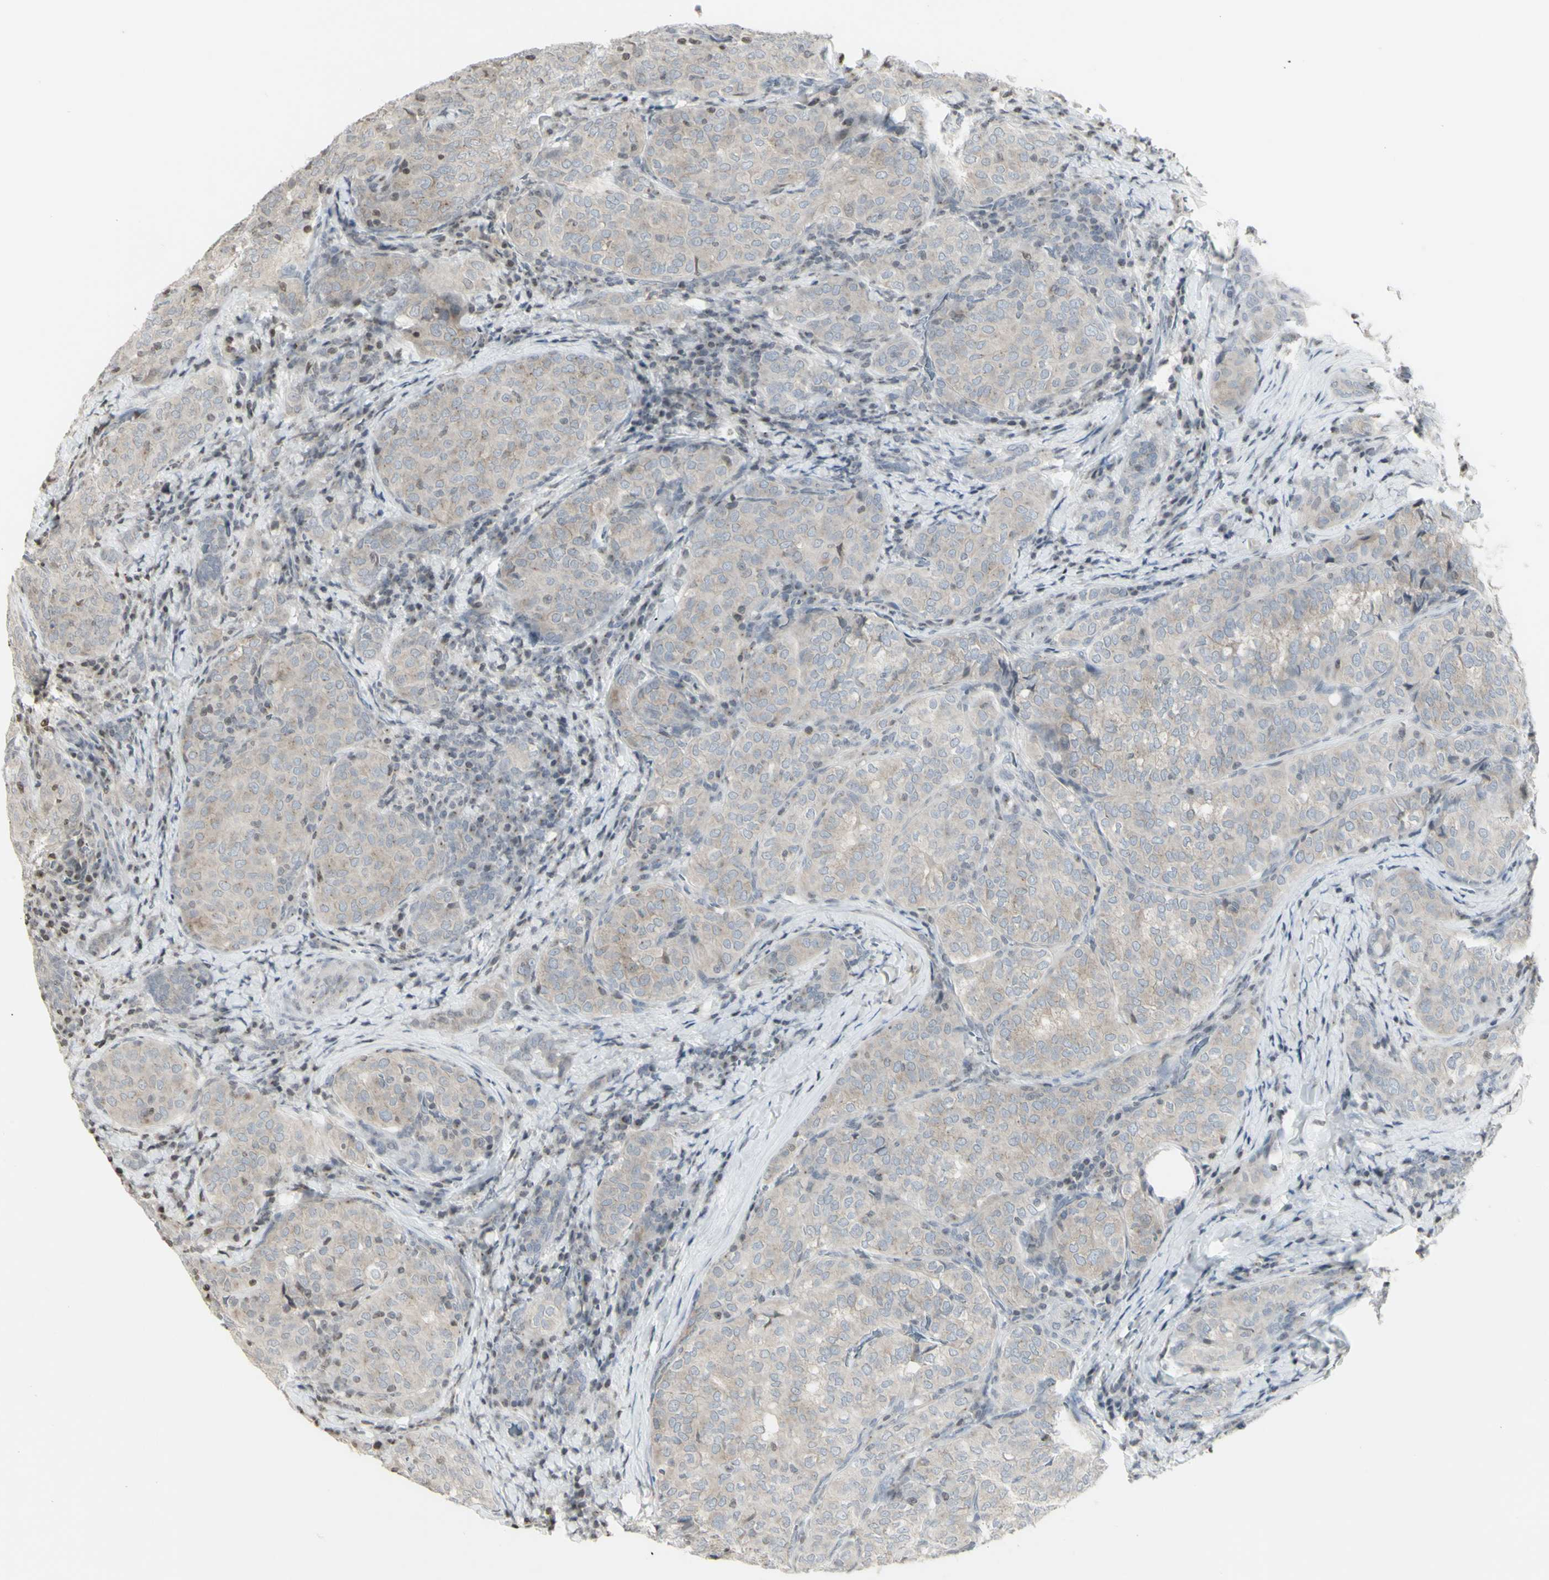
{"staining": {"intensity": "negative", "quantity": "none", "location": "none"}, "tissue": "thyroid cancer", "cell_type": "Tumor cells", "image_type": "cancer", "snomed": [{"axis": "morphology", "description": "Normal tissue, NOS"}, {"axis": "morphology", "description": "Papillary adenocarcinoma, NOS"}, {"axis": "topography", "description": "Thyroid gland"}], "caption": "Thyroid papillary adenocarcinoma was stained to show a protein in brown. There is no significant staining in tumor cells.", "gene": "MUC5AC", "patient": {"sex": "female", "age": 30}}